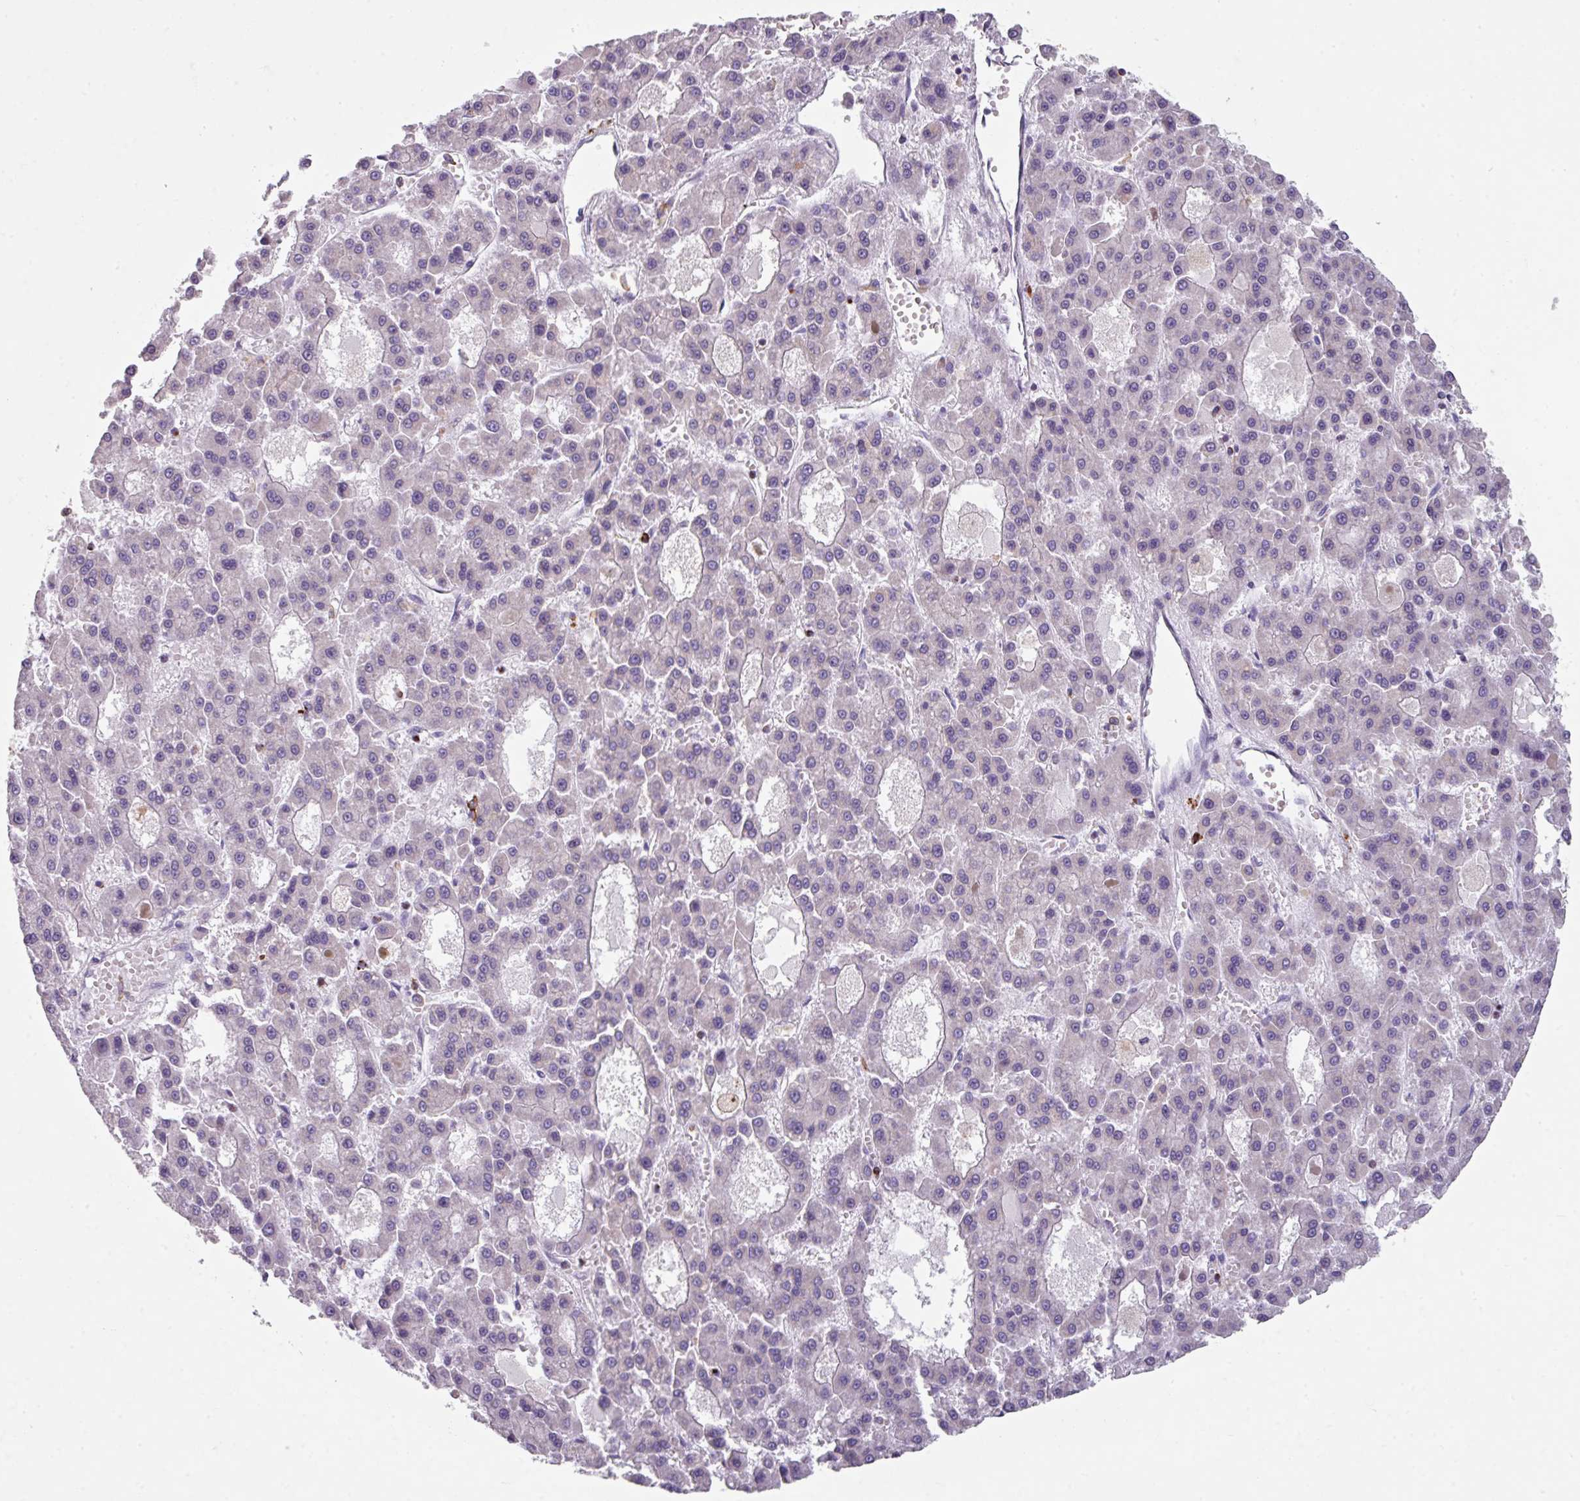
{"staining": {"intensity": "negative", "quantity": "none", "location": "none"}, "tissue": "liver cancer", "cell_type": "Tumor cells", "image_type": "cancer", "snomed": [{"axis": "morphology", "description": "Carcinoma, Hepatocellular, NOS"}, {"axis": "topography", "description": "Liver"}], "caption": "Liver cancer (hepatocellular carcinoma) was stained to show a protein in brown. There is no significant staining in tumor cells.", "gene": "NEDD9", "patient": {"sex": "male", "age": 70}}